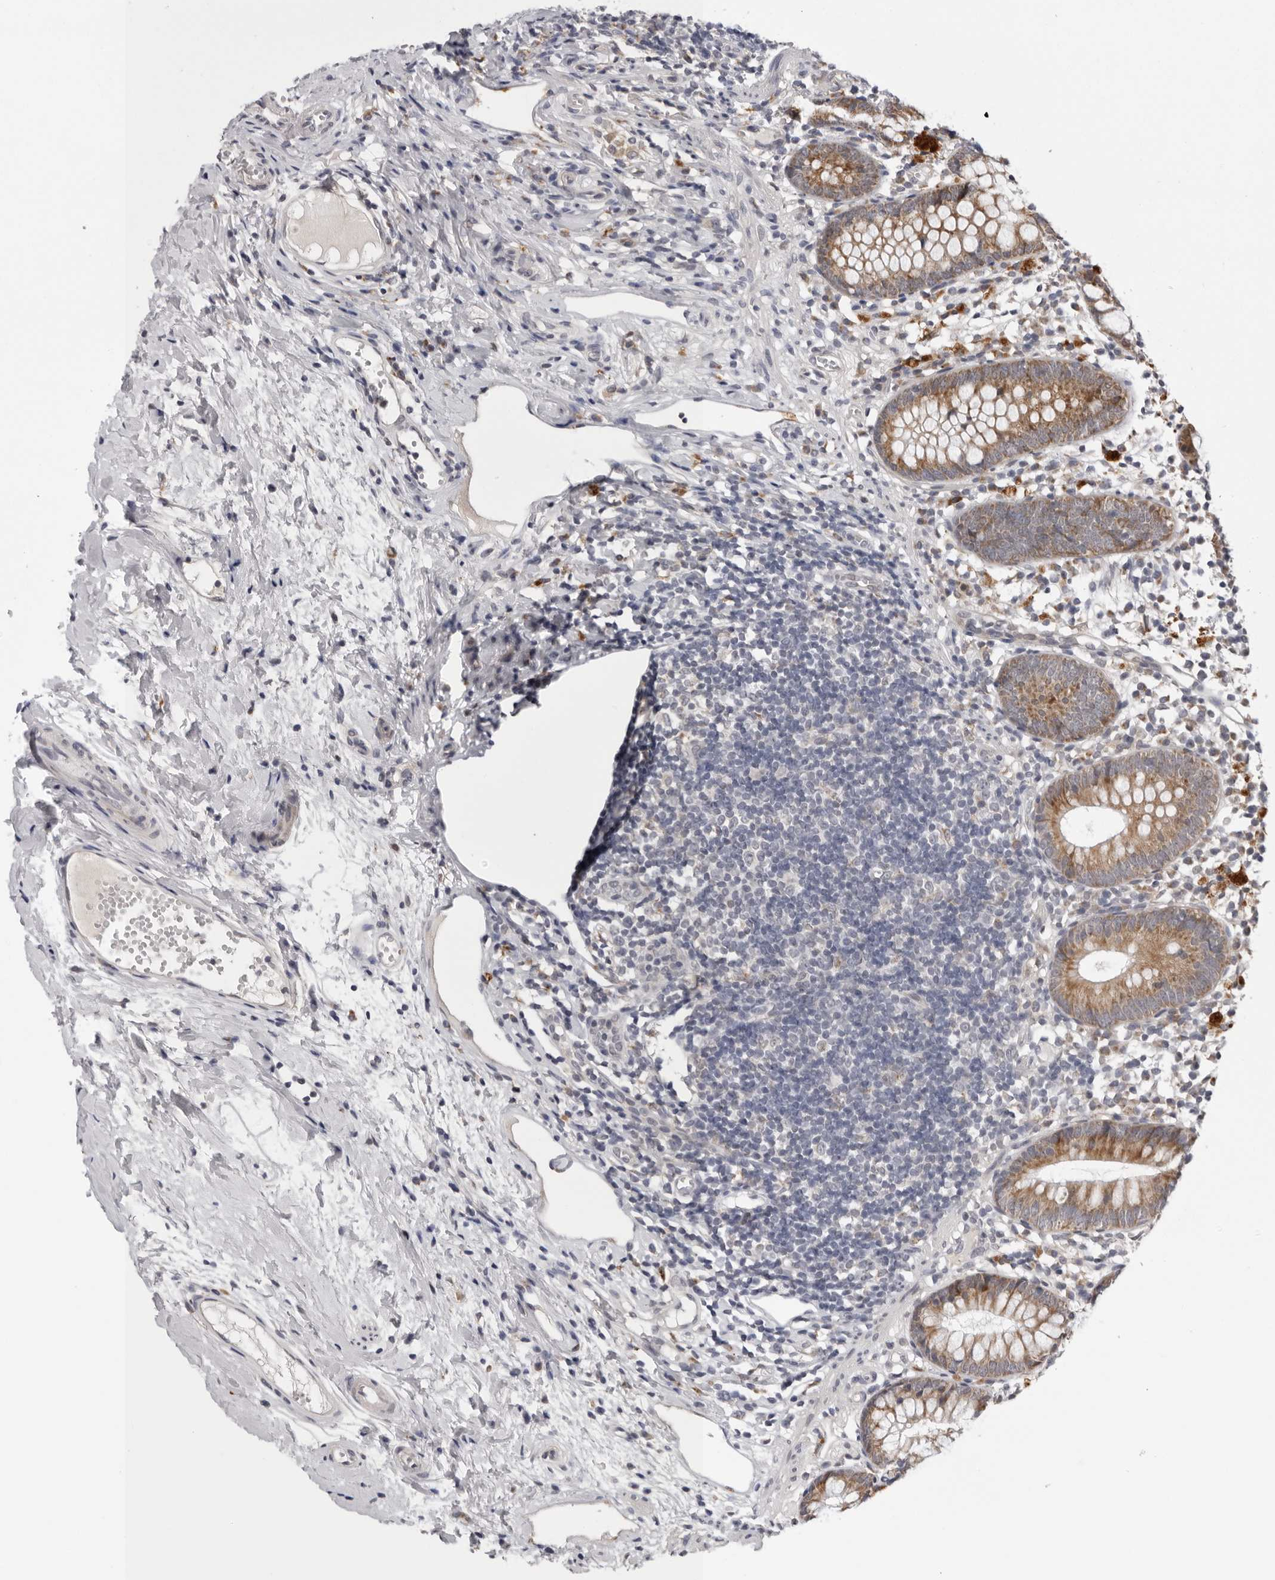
{"staining": {"intensity": "moderate", "quantity": ">75%", "location": "cytoplasmic/membranous"}, "tissue": "appendix", "cell_type": "Glandular cells", "image_type": "normal", "snomed": [{"axis": "morphology", "description": "Normal tissue, NOS"}, {"axis": "topography", "description": "Appendix"}], "caption": "This micrograph displays normal appendix stained with immunohistochemistry to label a protein in brown. The cytoplasmic/membranous of glandular cells show moderate positivity for the protein. Nuclei are counter-stained blue.", "gene": "CPT2", "patient": {"sex": "female", "age": 20}}